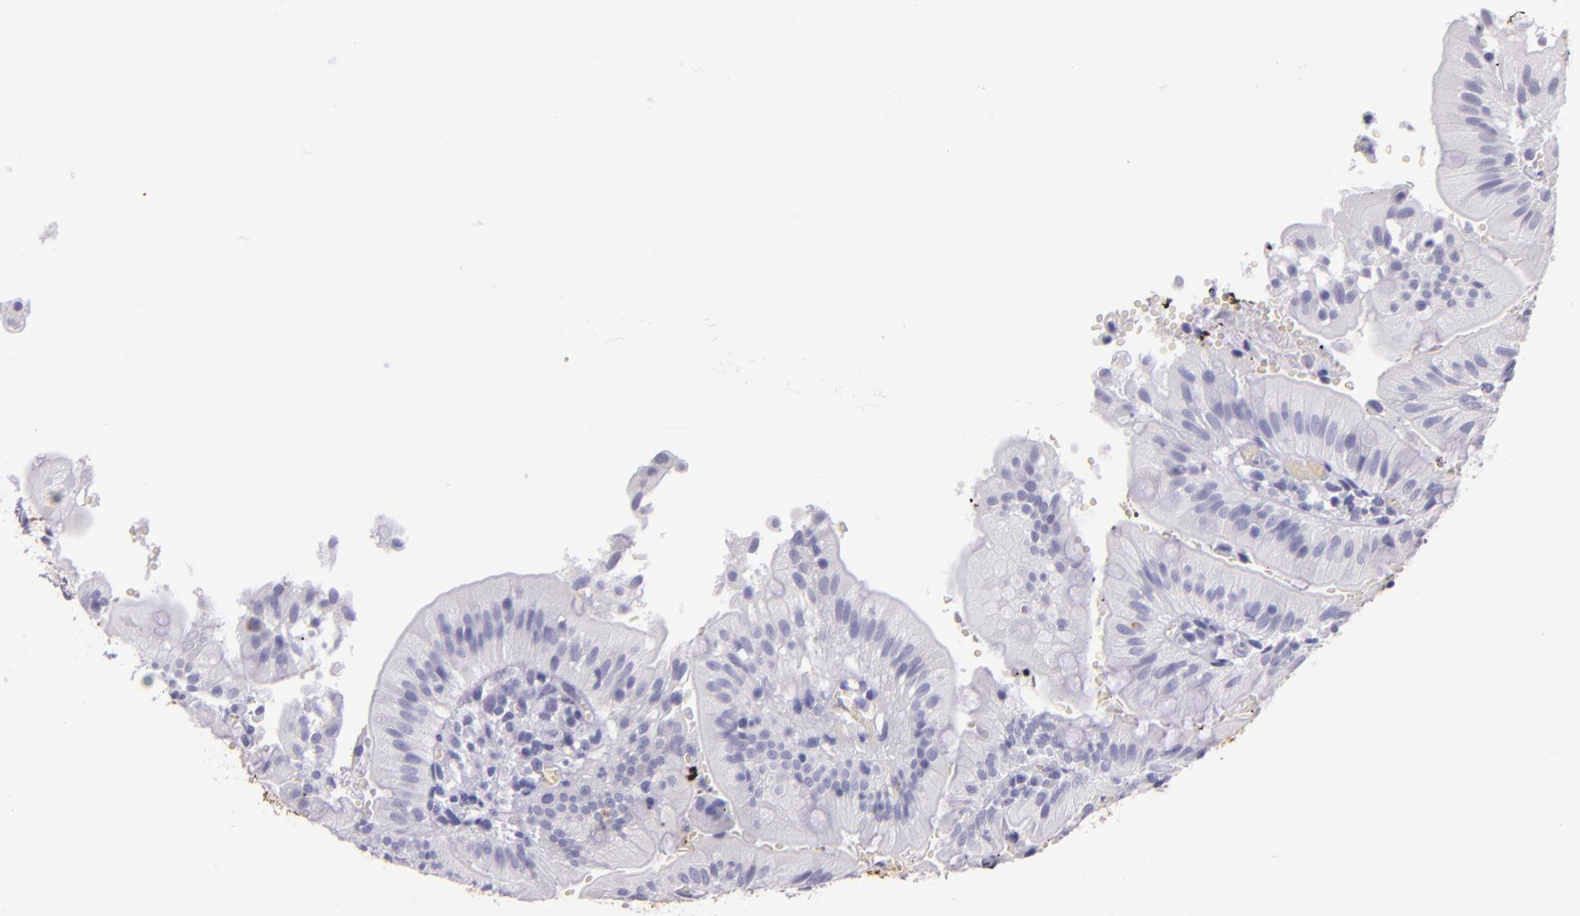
{"staining": {"intensity": "negative", "quantity": "none", "location": "none"}, "tissue": "small intestine", "cell_type": "Glandular cells", "image_type": "normal", "snomed": [{"axis": "morphology", "description": "Normal tissue, NOS"}, {"axis": "topography", "description": "Small intestine"}], "caption": "Immunohistochemical staining of unremarkable human small intestine shows no significant staining in glandular cells. The staining is performed using DAB (3,3'-diaminobenzidine) brown chromogen with nuclei counter-stained in using hematoxylin.", "gene": "MUC5AC", "patient": {"sex": "male", "age": 71}}